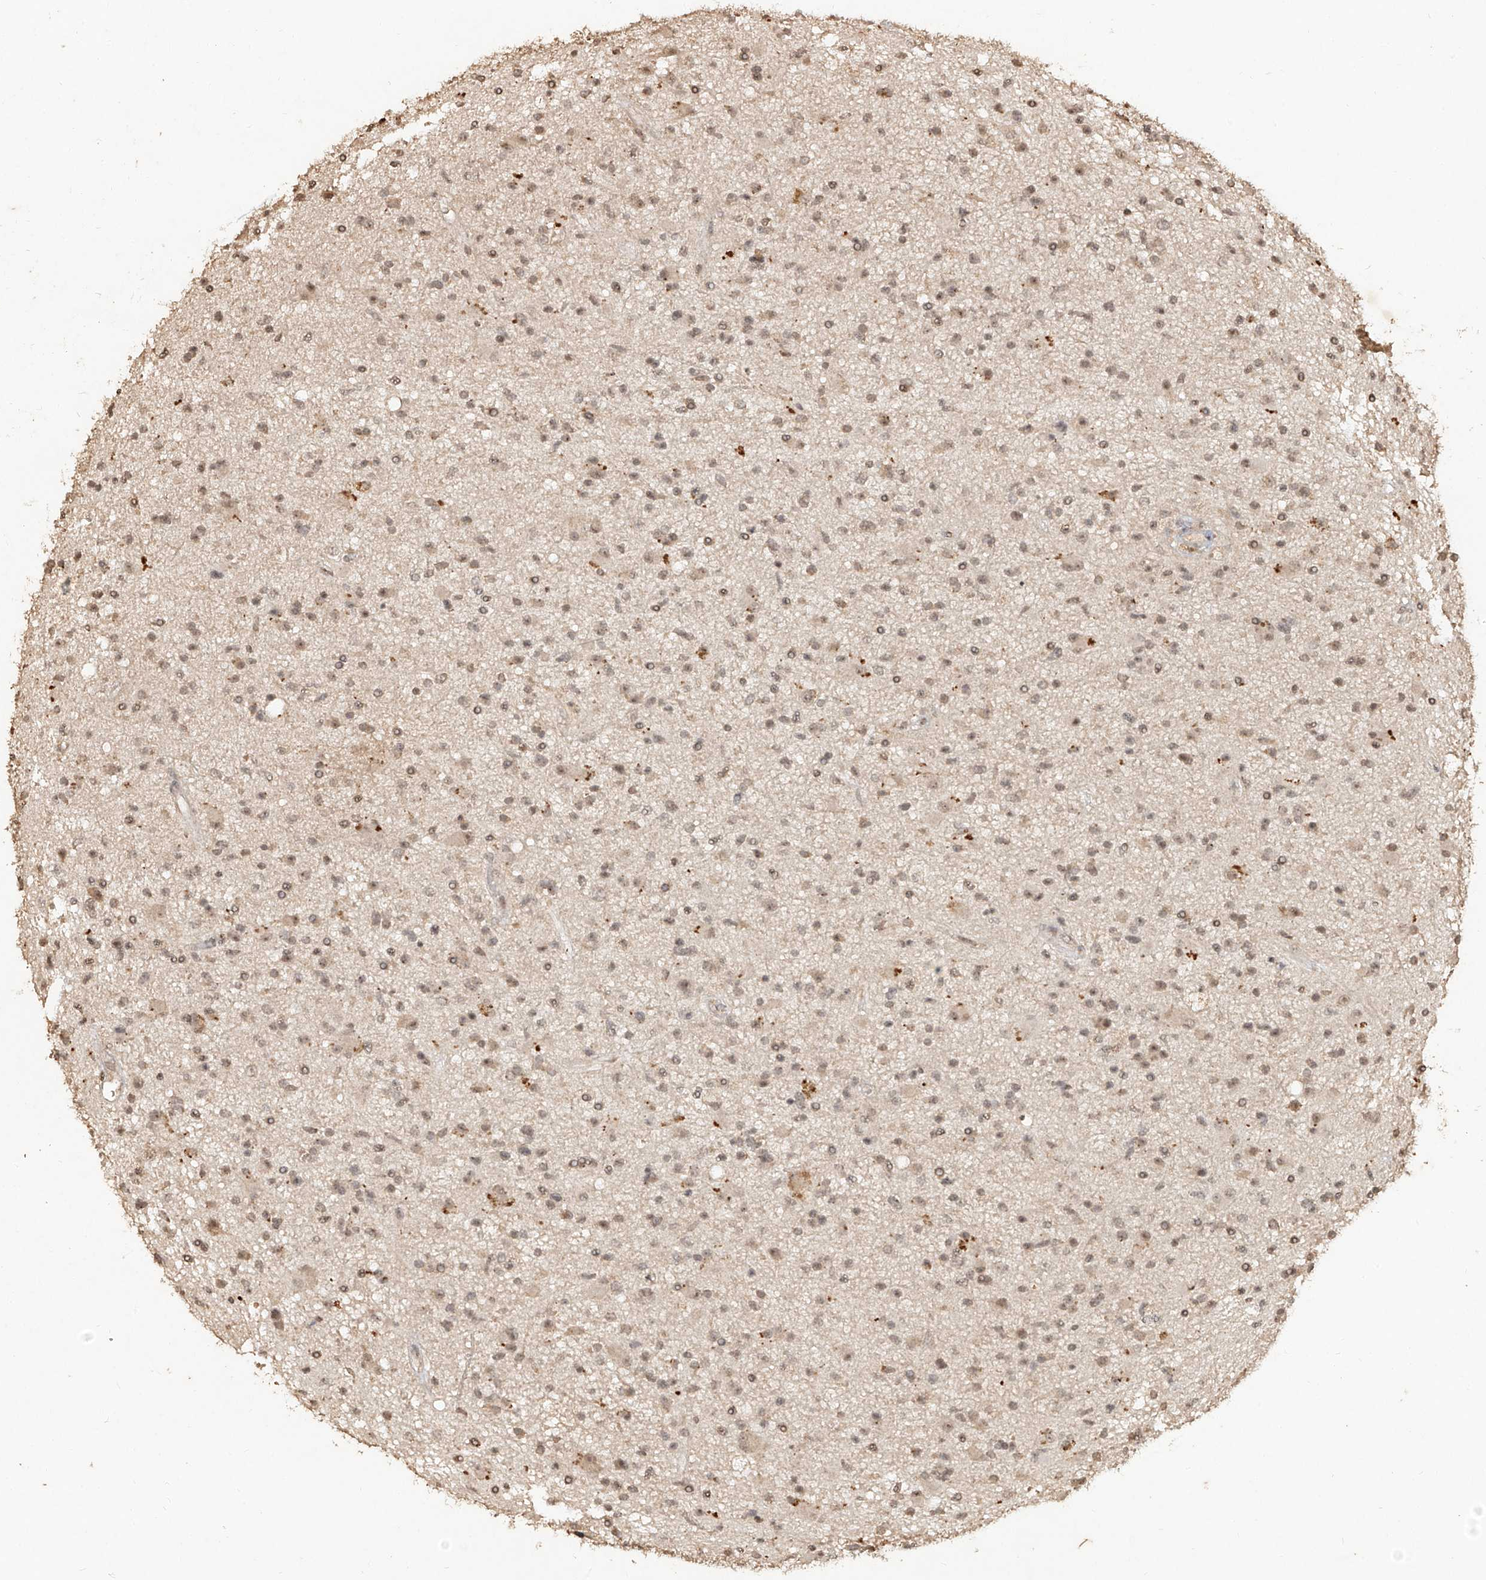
{"staining": {"intensity": "weak", "quantity": ">75%", "location": "nuclear"}, "tissue": "glioma", "cell_type": "Tumor cells", "image_type": "cancer", "snomed": [{"axis": "morphology", "description": "Glioma, malignant, High grade"}, {"axis": "topography", "description": "Brain"}], "caption": "Protein analysis of glioma tissue exhibits weak nuclear positivity in approximately >75% of tumor cells.", "gene": "UBE2K", "patient": {"sex": "male", "age": 33}}